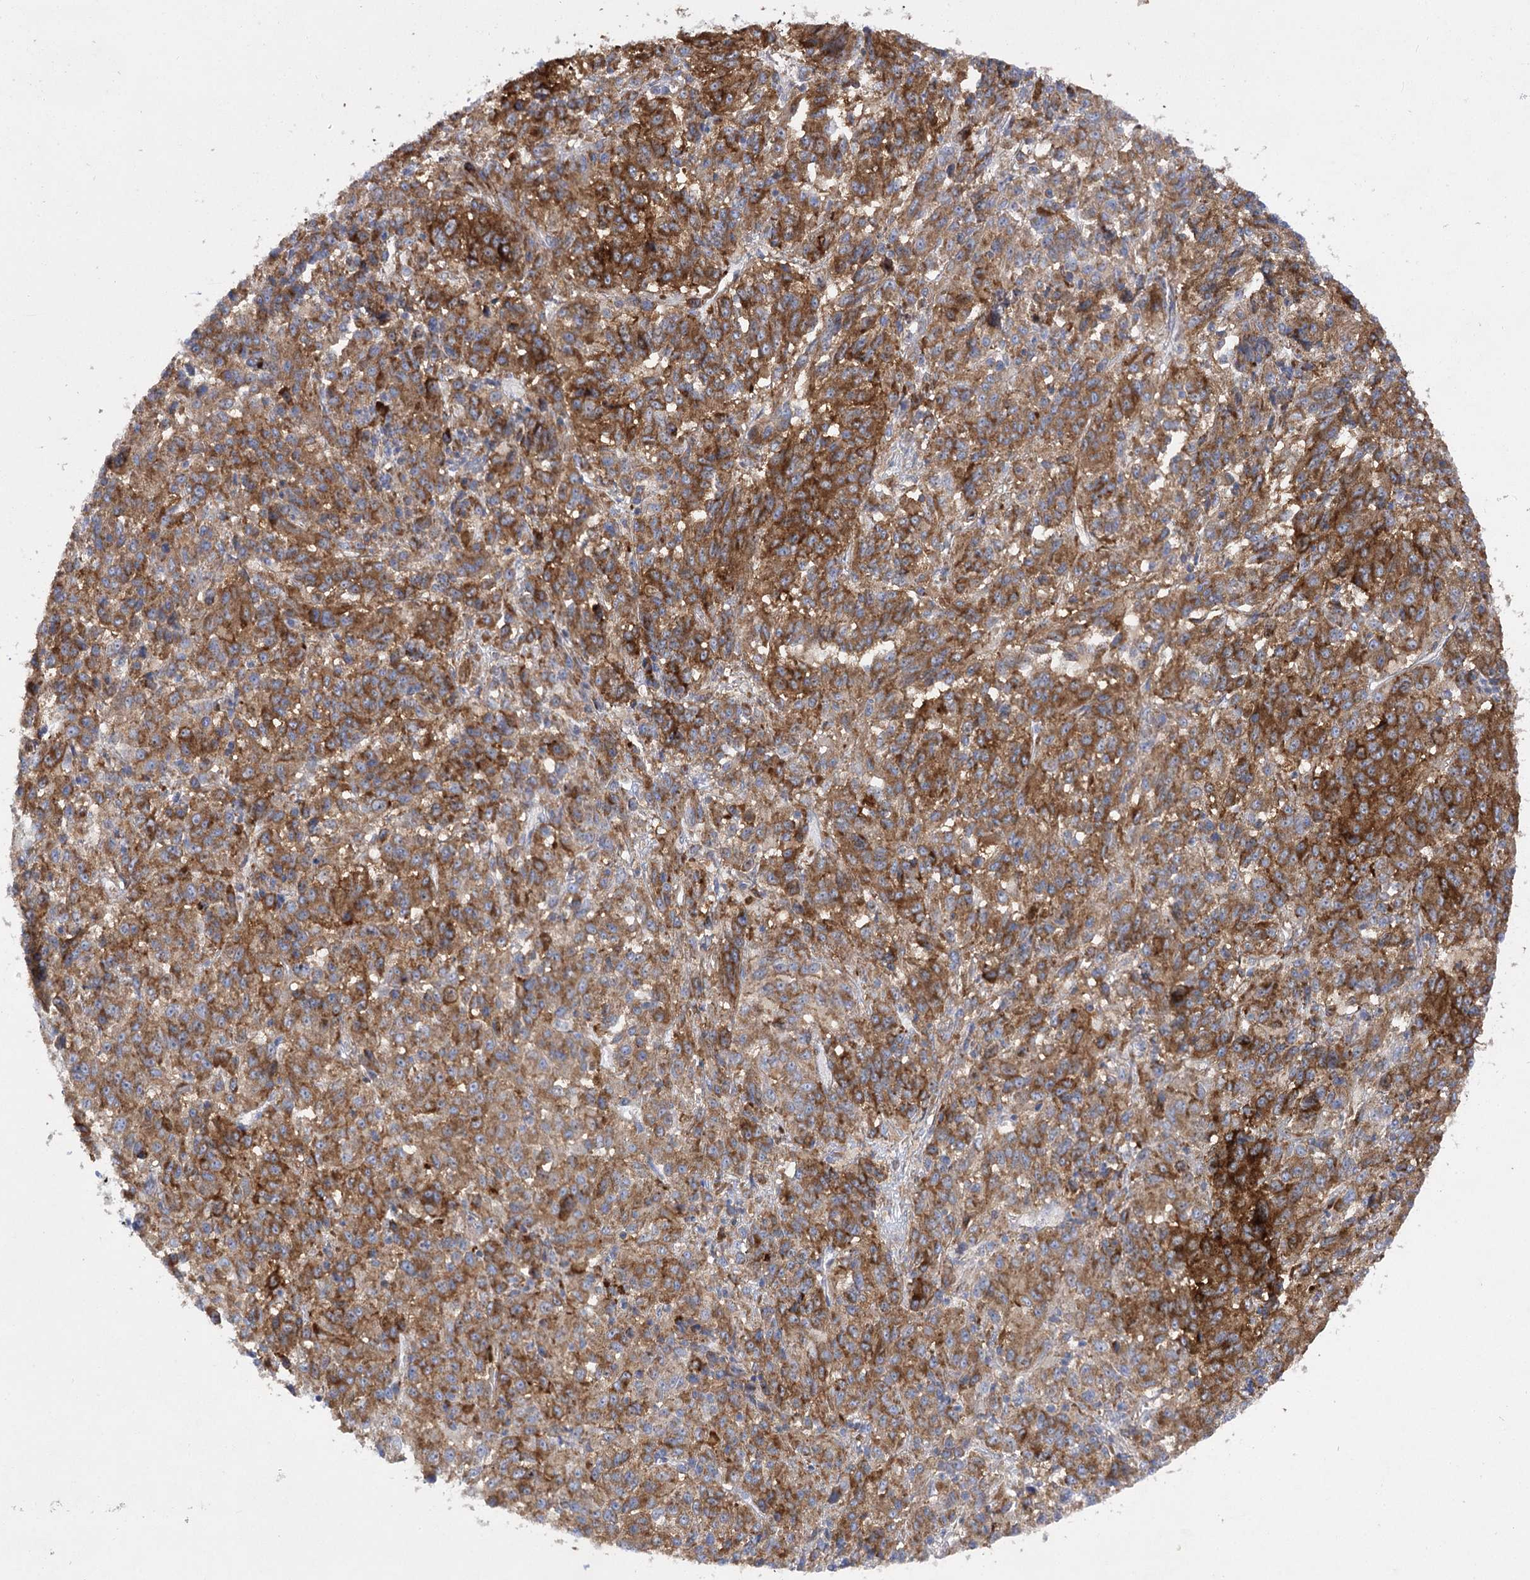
{"staining": {"intensity": "moderate", "quantity": ">75%", "location": "cytoplasmic/membranous"}, "tissue": "melanoma", "cell_type": "Tumor cells", "image_type": "cancer", "snomed": [{"axis": "morphology", "description": "Malignant melanoma, Metastatic site"}, {"axis": "topography", "description": "Lung"}], "caption": "A brown stain highlights moderate cytoplasmic/membranous positivity of a protein in melanoma tumor cells. (DAB (3,3'-diaminobenzidine) = brown stain, brightfield microscopy at high magnification).", "gene": "COX15", "patient": {"sex": "male", "age": 64}}